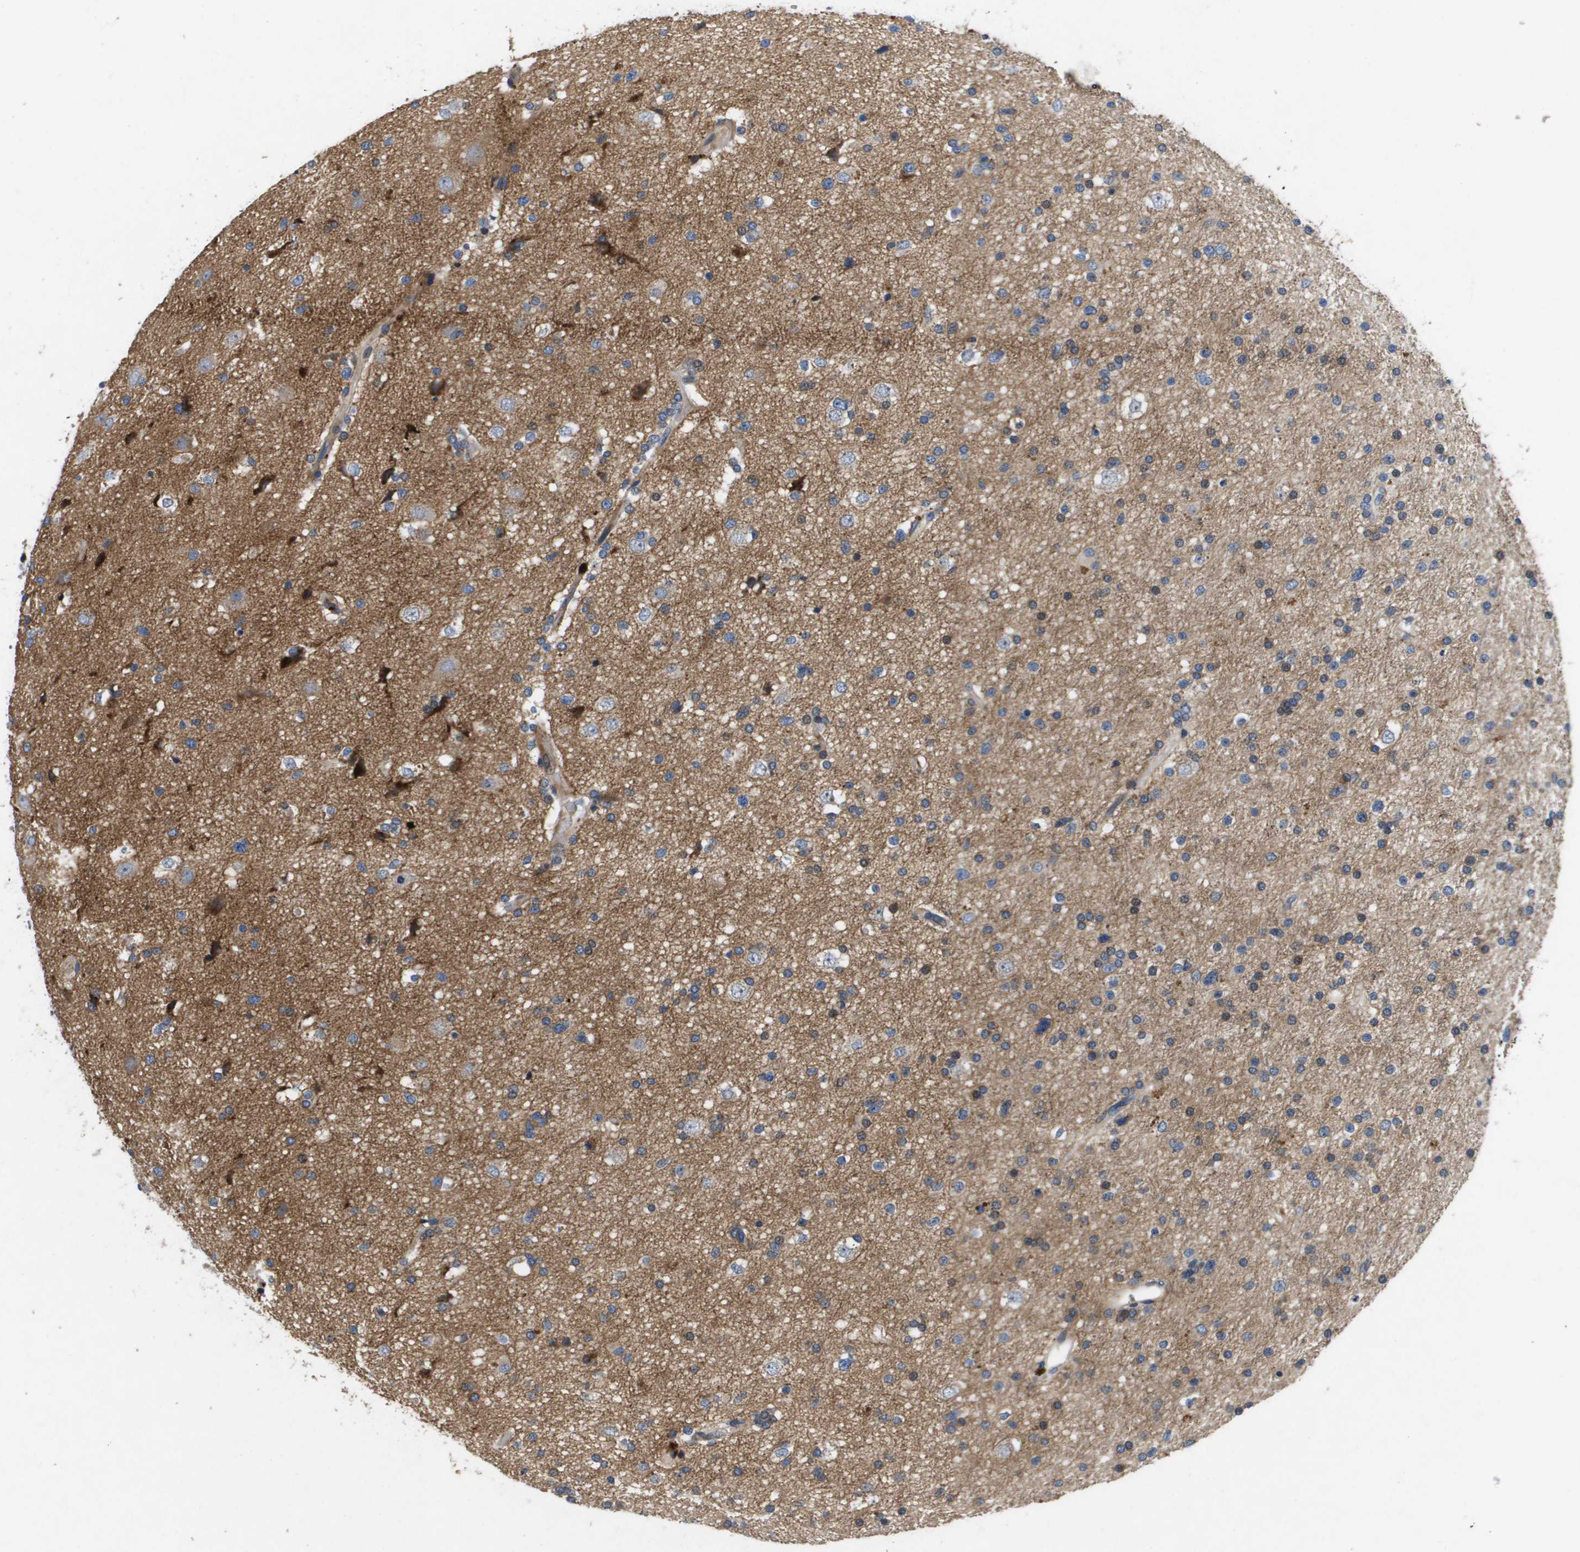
{"staining": {"intensity": "negative", "quantity": "none", "location": "none"}, "tissue": "glioma", "cell_type": "Tumor cells", "image_type": "cancer", "snomed": [{"axis": "morphology", "description": "Glioma, malignant, High grade"}, {"axis": "topography", "description": "Brain"}], "caption": "This histopathology image is of malignant high-grade glioma stained with immunohistochemistry (IHC) to label a protein in brown with the nuclei are counter-stained blue. There is no positivity in tumor cells. (DAB immunohistochemistry (IHC) visualized using brightfield microscopy, high magnification).", "gene": "ENTPD2", "patient": {"sex": "male", "age": 33}}